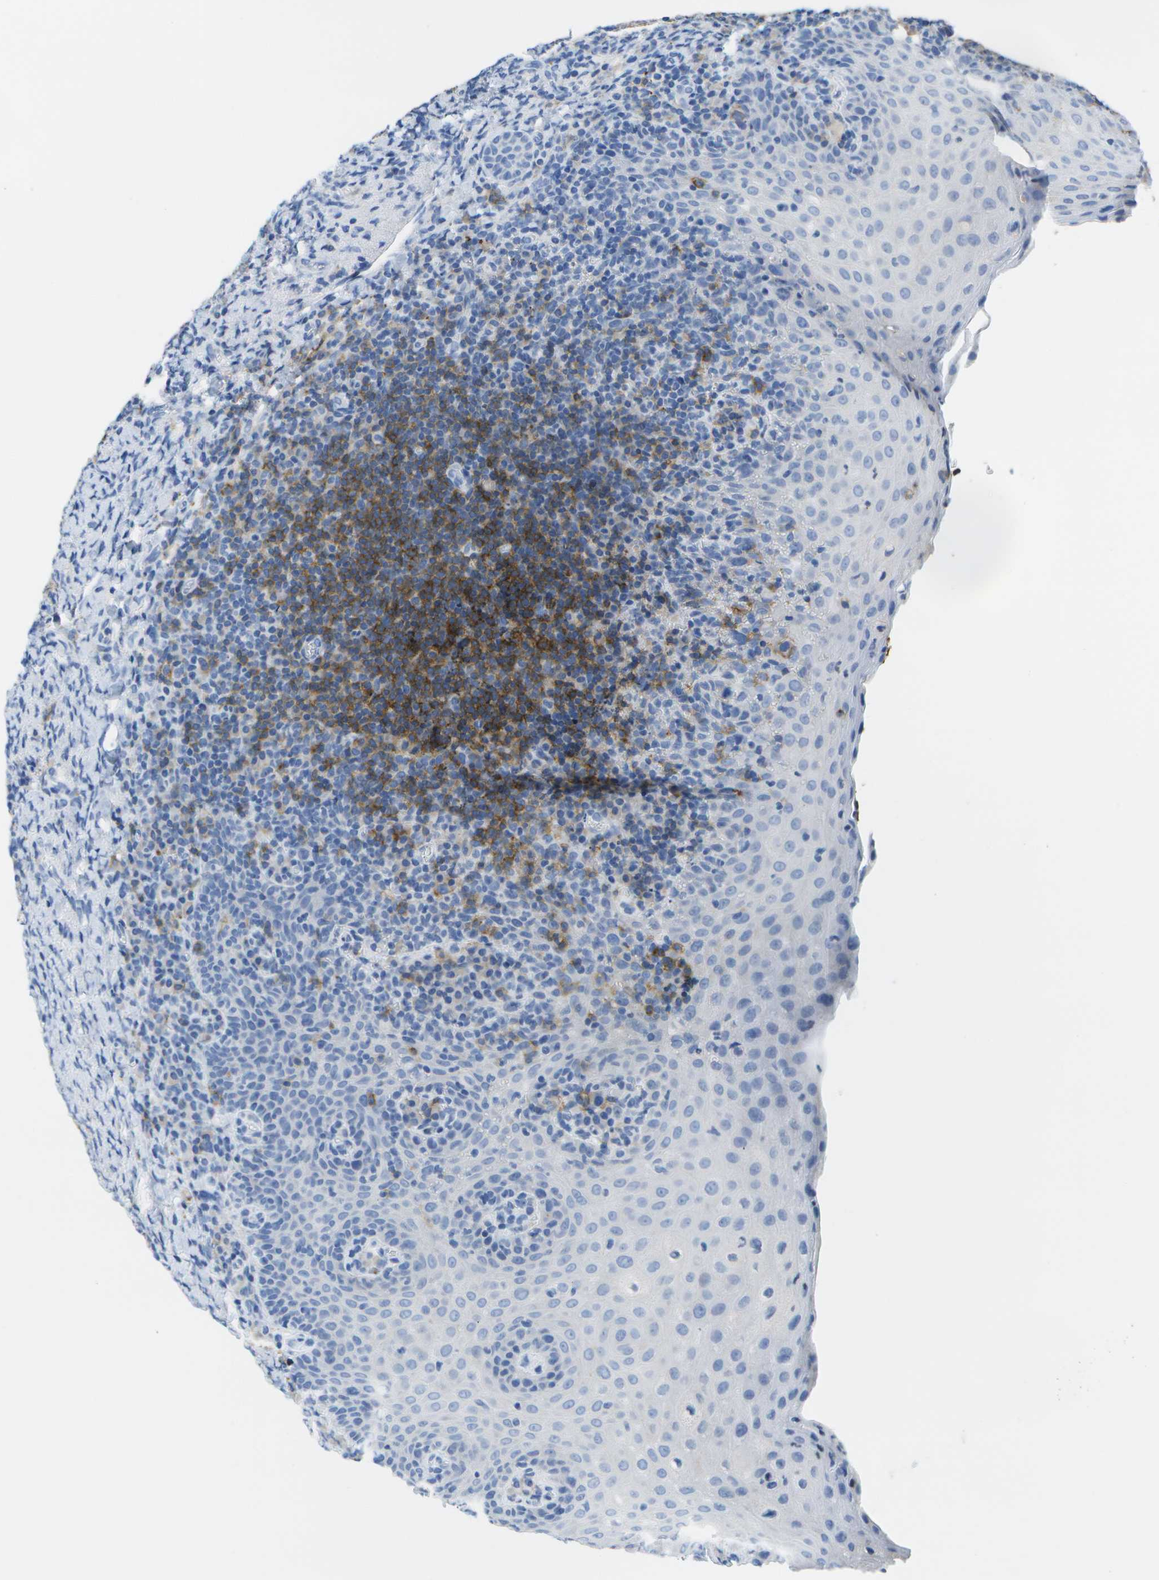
{"staining": {"intensity": "strong", "quantity": ">75%", "location": "cytoplasmic/membranous"}, "tissue": "tonsil", "cell_type": "Germinal center cells", "image_type": "normal", "snomed": [{"axis": "morphology", "description": "Normal tissue, NOS"}, {"axis": "topography", "description": "Tonsil"}], "caption": "Tonsil stained with immunohistochemistry reveals strong cytoplasmic/membranous positivity in approximately >75% of germinal center cells. (brown staining indicates protein expression, while blue staining denotes nuclei).", "gene": "MS4A1", "patient": {"sex": "male", "age": 37}}